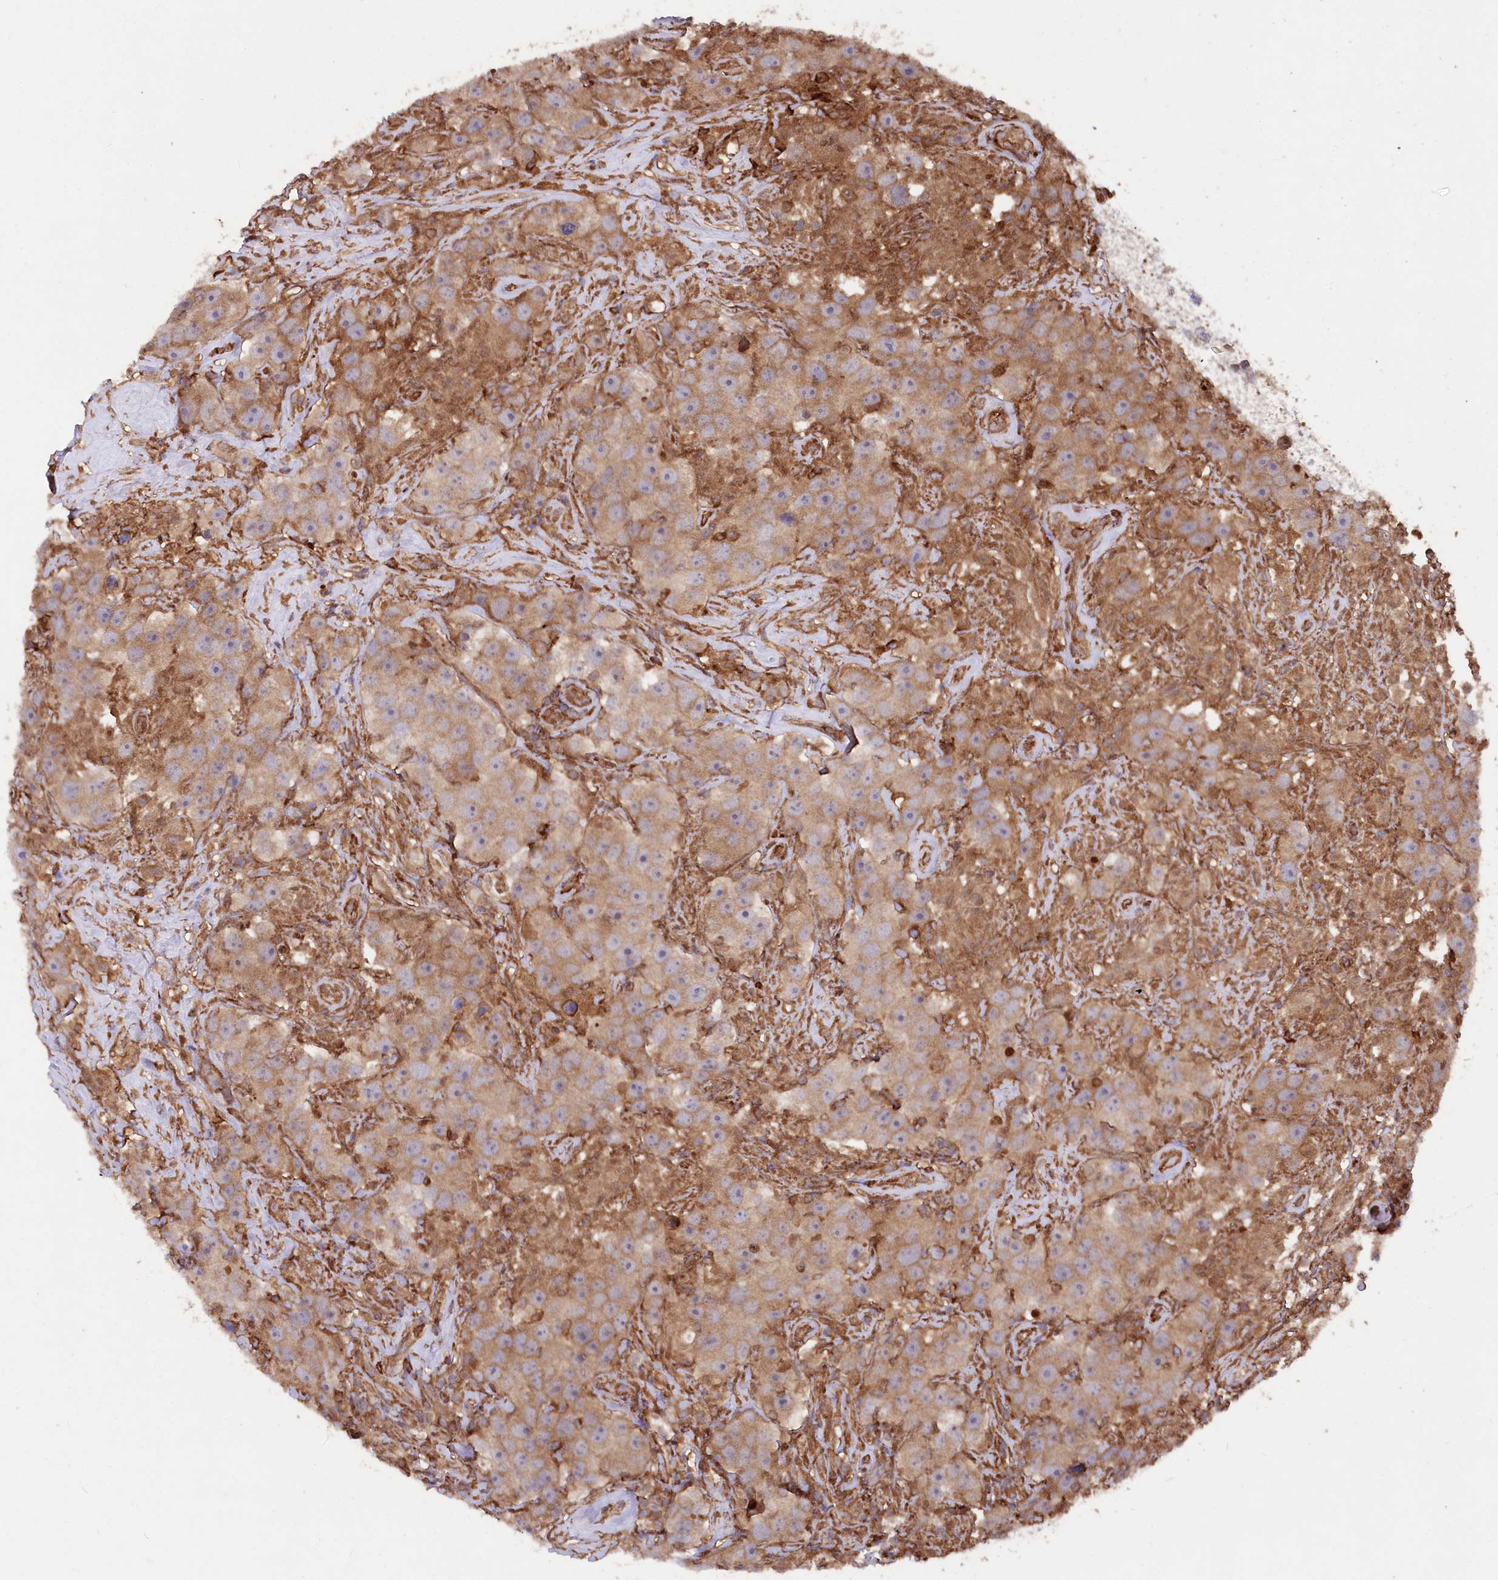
{"staining": {"intensity": "moderate", "quantity": ">75%", "location": "cytoplasmic/membranous"}, "tissue": "testis cancer", "cell_type": "Tumor cells", "image_type": "cancer", "snomed": [{"axis": "morphology", "description": "Seminoma, NOS"}, {"axis": "topography", "description": "Testis"}], "caption": "Immunohistochemistry micrograph of human testis seminoma stained for a protein (brown), which displays medium levels of moderate cytoplasmic/membranous positivity in approximately >75% of tumor cells.", "gene": "LSG1", "patient": {"sex": "male", "age": 49}}